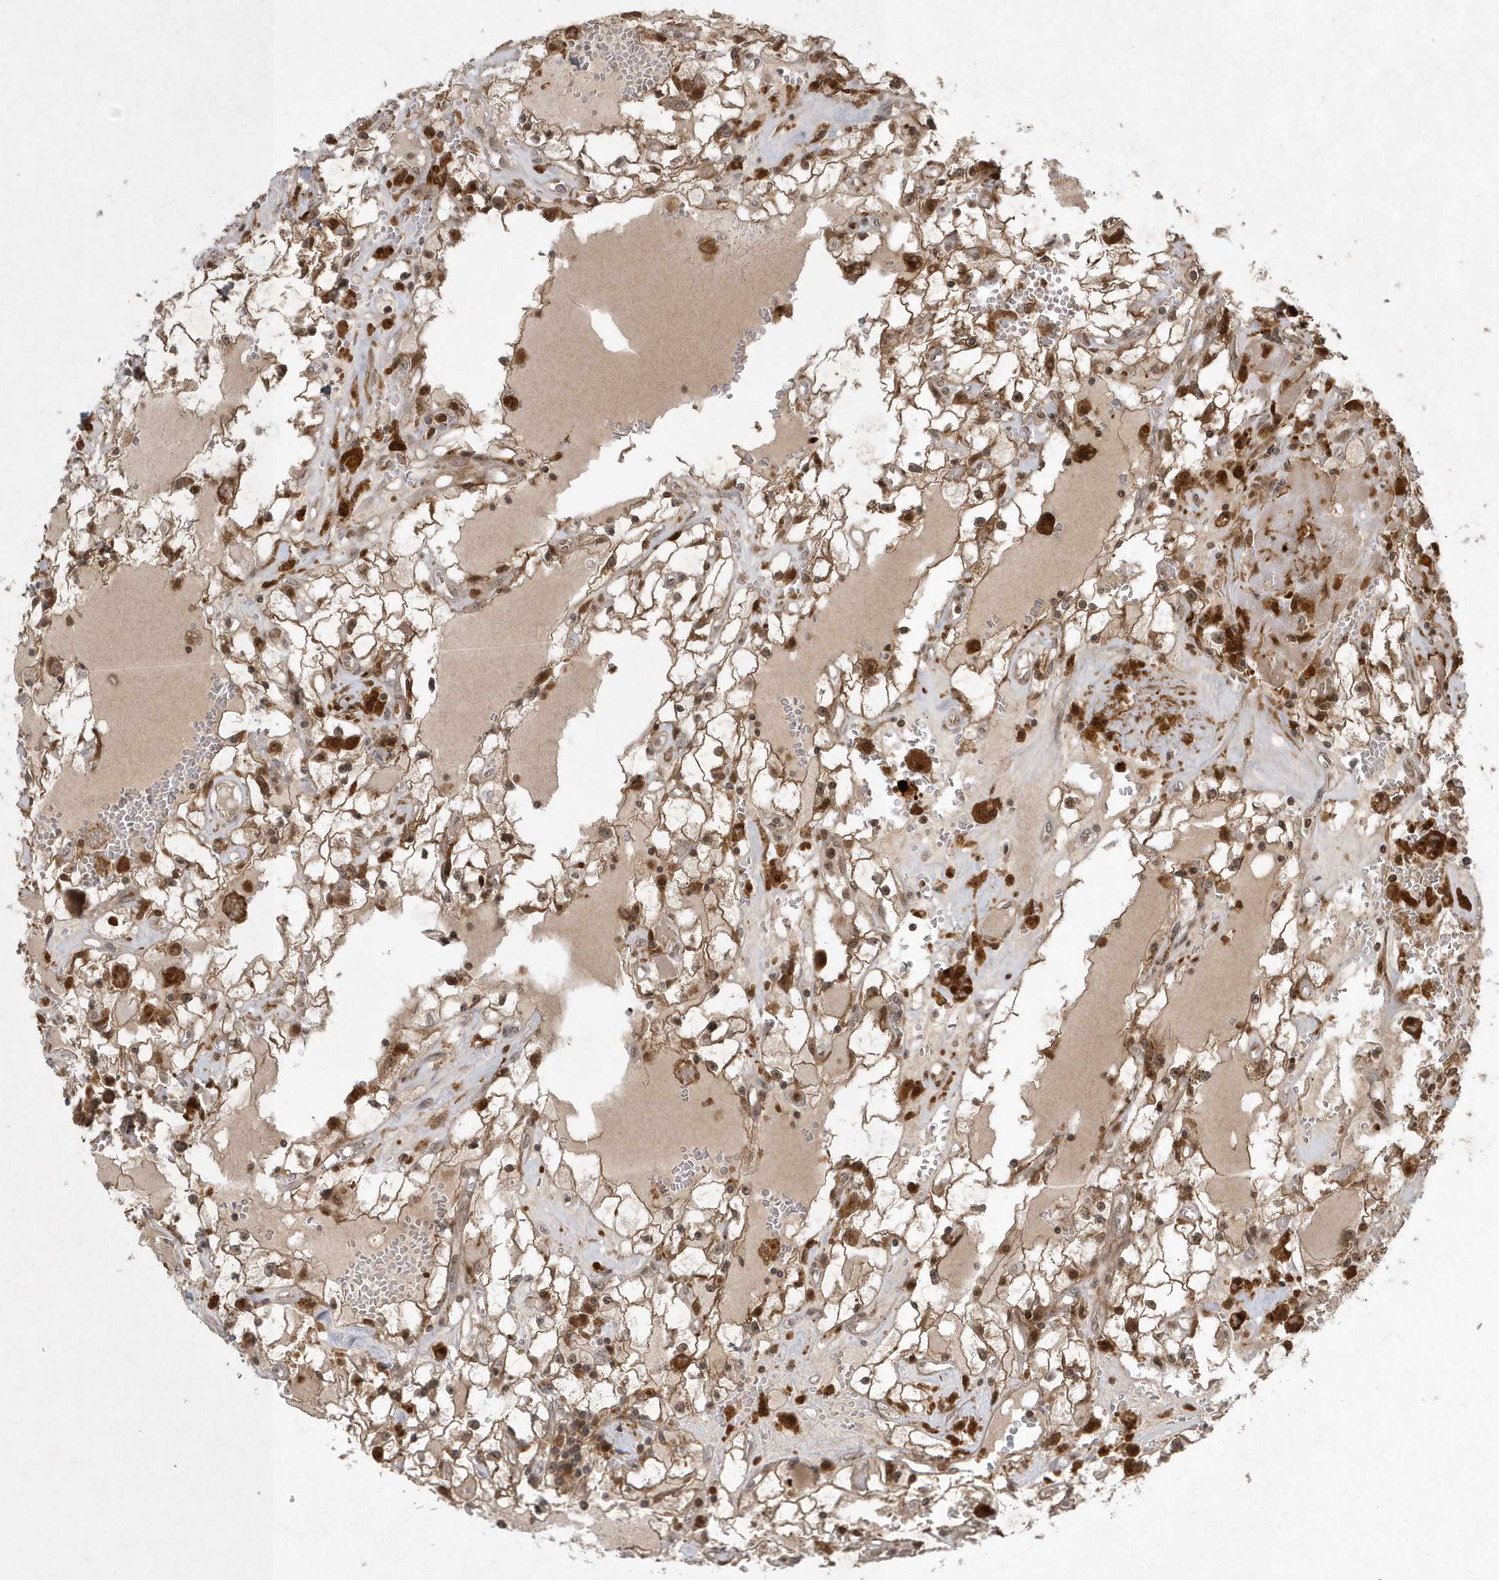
{"staining": {"intensity": "moderate", "quantity": "25%-75%", "location": "cytoplasmic/membranous,nuclear"}, "tissue": "renal cancer", "cell_type": "Tumor cells", "image_type": "cancer", "snomed": [{"axis": "morphology", "description": "Adenocarcinoma, NOS"}, {"axis": "topography", "description": "Kidney"}], "caption": "Tumor cells reveal medium levels of moderate cytoplasmic/membranous and nuclear staining in approximately 25%-75% of cells in human renal adenocarcinoma.", "gene": "LACC1", "patient": {"sex": "male", "age": 56}}